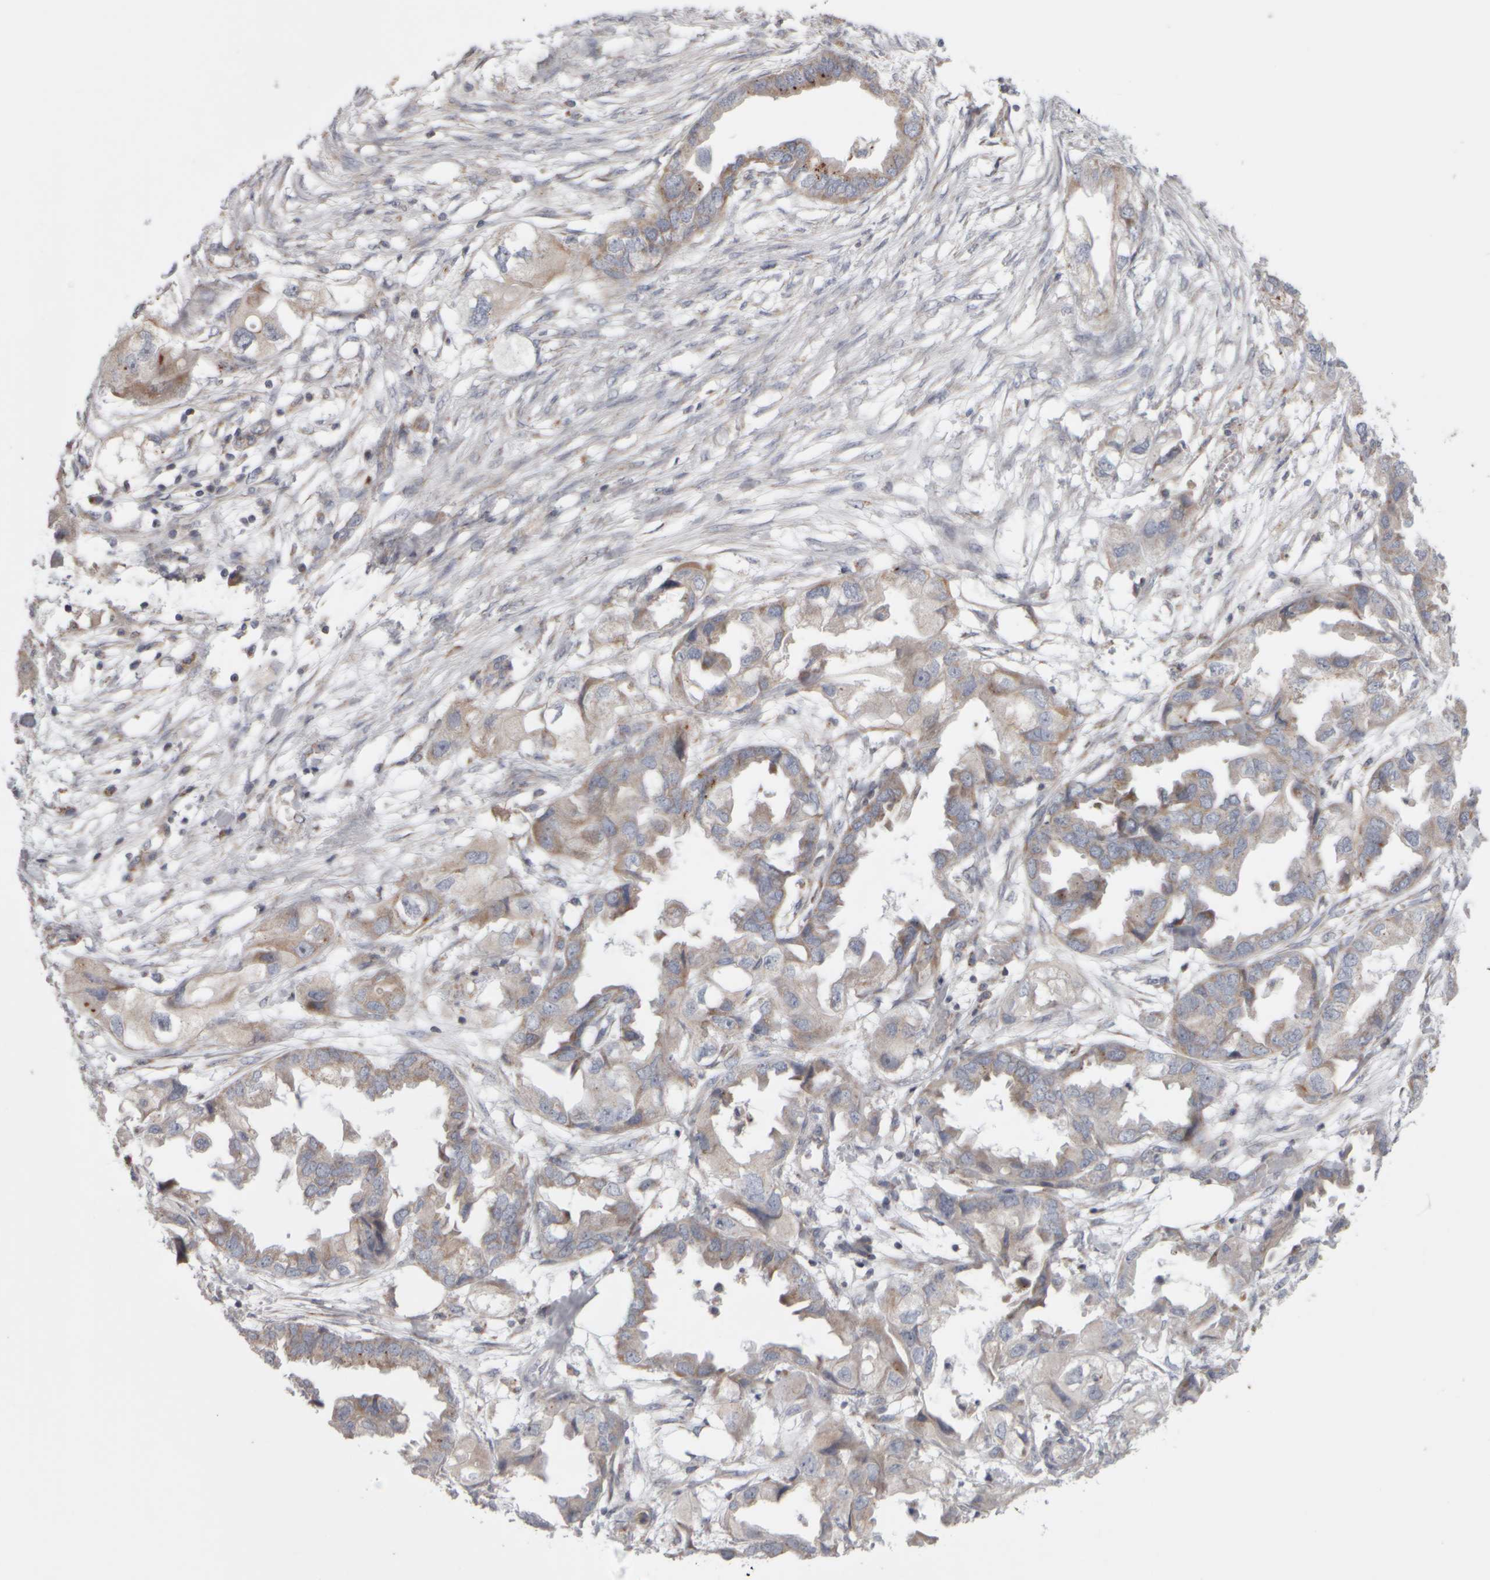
{"staining": {"intensity": "weak", "quantity": "25%-75%", "location": "cytoplasmic/membranous"}, "tissue": "endometrial cancer", "cell_type": "Tumor cells", "image_type": "cancer", "snomed": [{"axis": "morphology", "description": "Adenocarcinoma, NOS"}, {"axis": "morphology", "description": "Adenocarcinoma, metastatic, NOS"}, {"axis": "topography", "description": "Adipose tissue"}, {"axis": "topography", "description": "Endometrium"}], "caption": "Protein staining of endometrial cancer (metastatic adenocarcinoma) tissue reveals weak cytoplasmic/membranous expression in about 25%-75% of tumor cells. The protein of interest is stained brown, and the nuclei are stained in blue (DAB IHC with brightfield microscopy, high magnification).", "gene": "SCO1", "patient": {"sex": "female", "age": 67}}